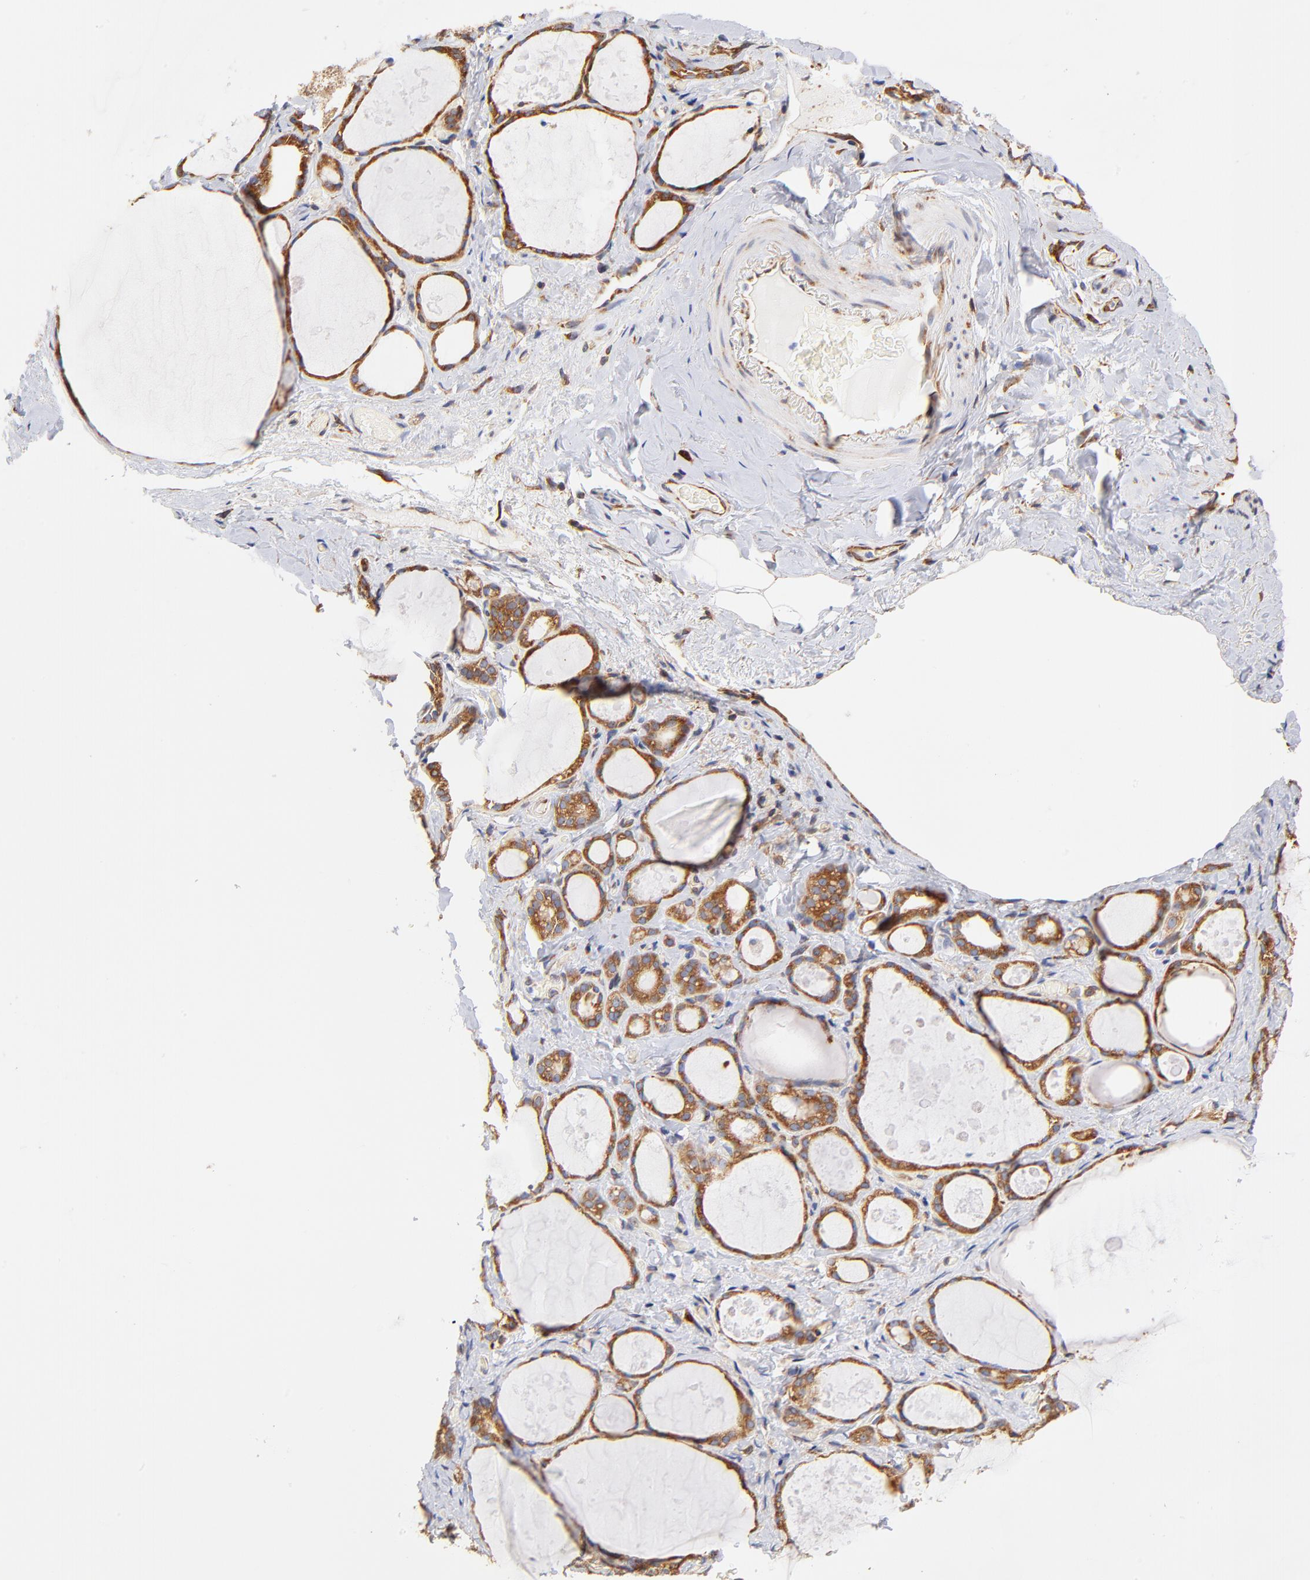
{"staining": {"intensity": "strong", "quantity": ">75%", "location": "cytoplasmic/membranous"}, "tissue": "thyroid gland", "cell_type": "Glandular cells", "image_type": "normal", "snomed": [{"axis": "morphology", "description": "Normal tissue, NOS"}, {"axis": "topography", "description": "Thyroid gland"}], "caption": "Immunohistochemistry (IHC) histopathology image of unremarkable thyroid gland: thyroid gland stained using IHC displays high levels of strong protein expression localized specifically in the cytoplasmic/membranous of glandular cells, appearing as a cytoplasmic/membranous brown color.", "gene": "RPL27", "patient": {"sex": "female", "age": 75}}